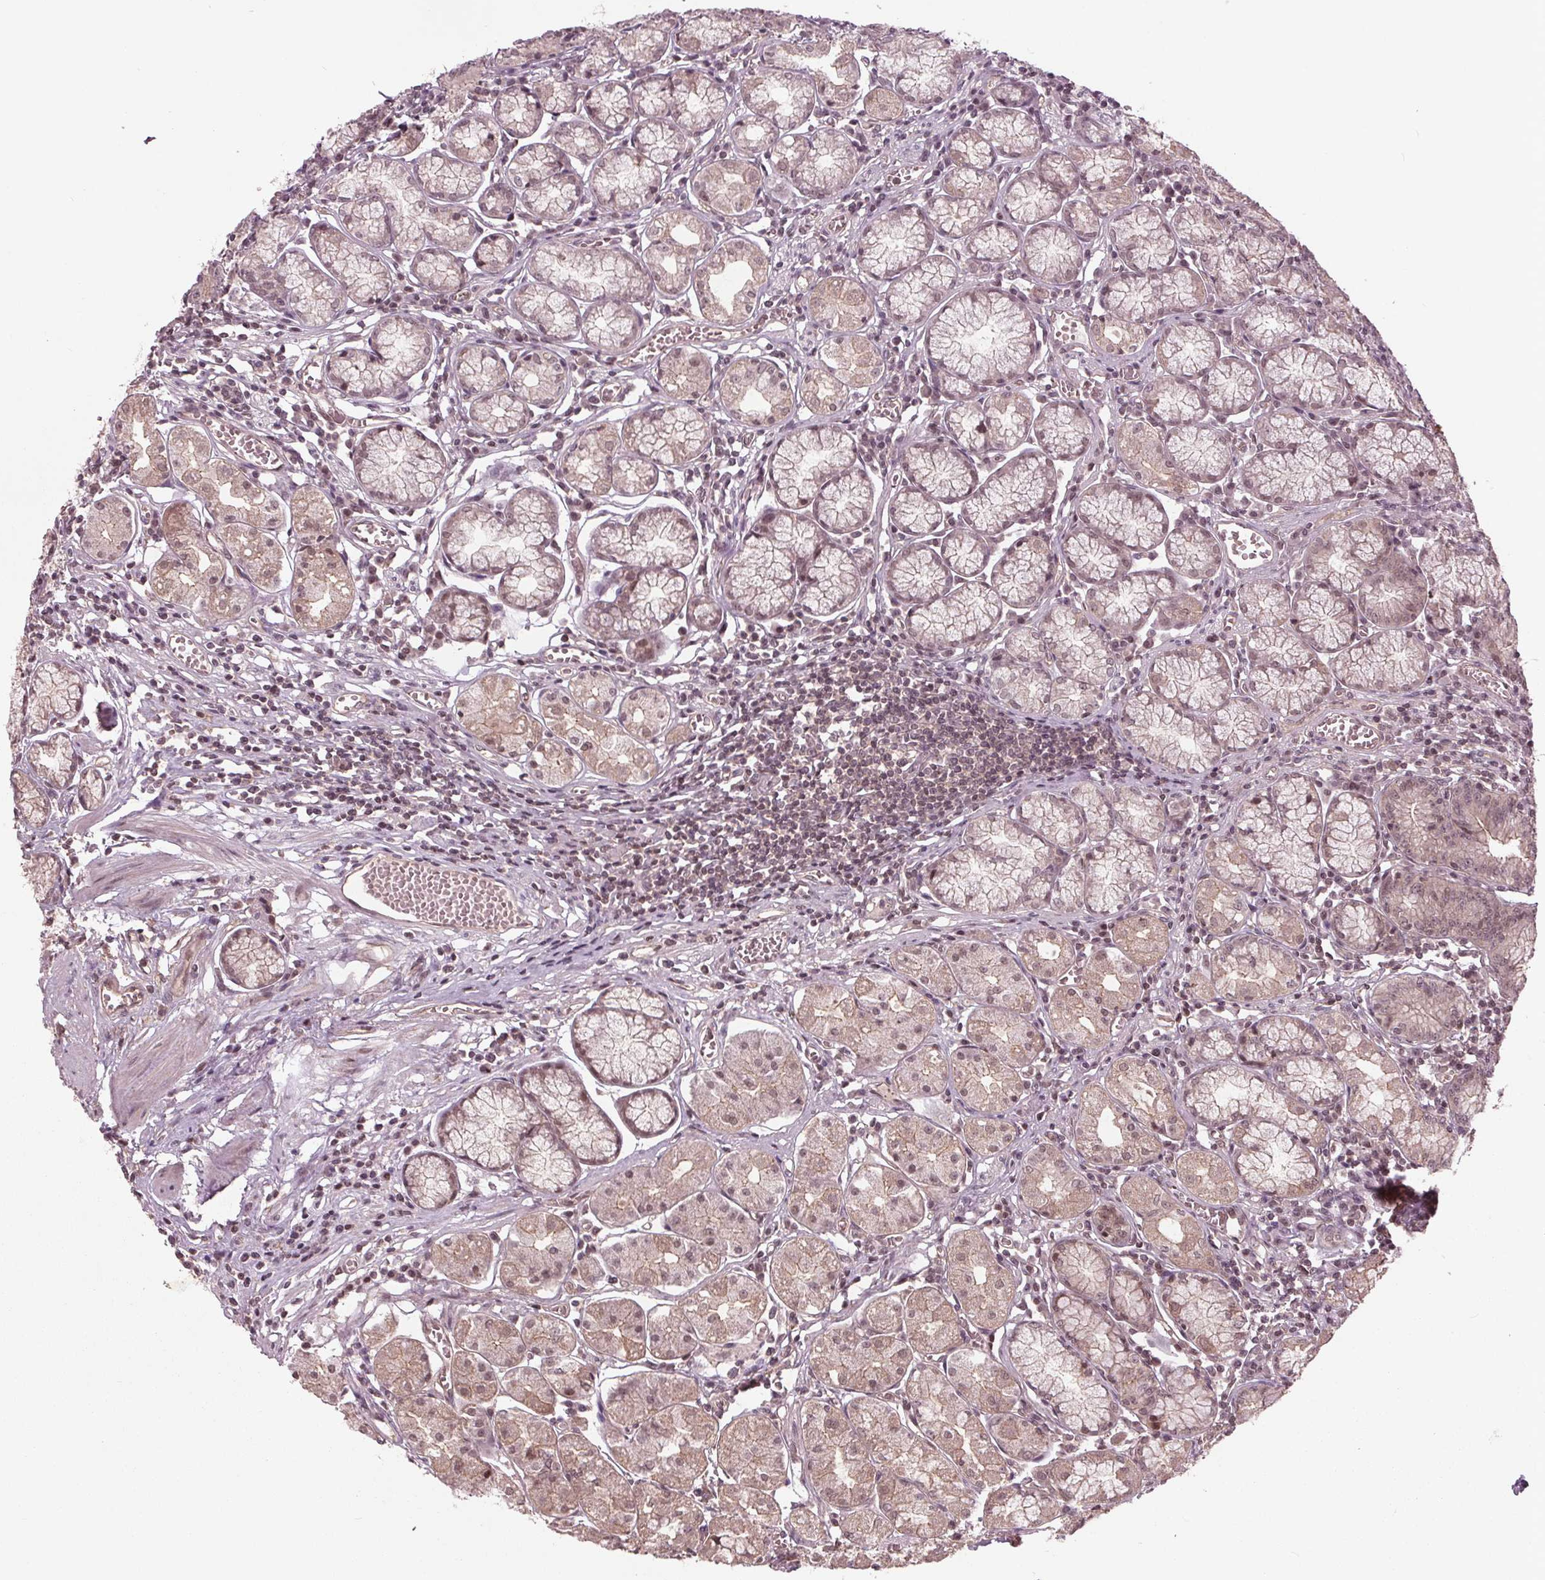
{"staining": {"intensity": "weak", "quantity": "25%-75%", "location": "cytoplasmic/membranous,nuclear"}, "tissue": "stomach", "cell_type": "Glandular cells", "image_type": "normal", "snomed": [{"axis": "morphology", "description": "Normal tissue, NOS"}, {"axis": "topography", "description": "Stomach"}], "caption": "Immunohistochemistry of normal human stomach demonstrates low levels of weak cytoplasmic/membranous,nuclear expression in approximately 25%-75% of glandular cells.", "gene": "BTBD1", "patient": {"sex": "male", "age": 55}}